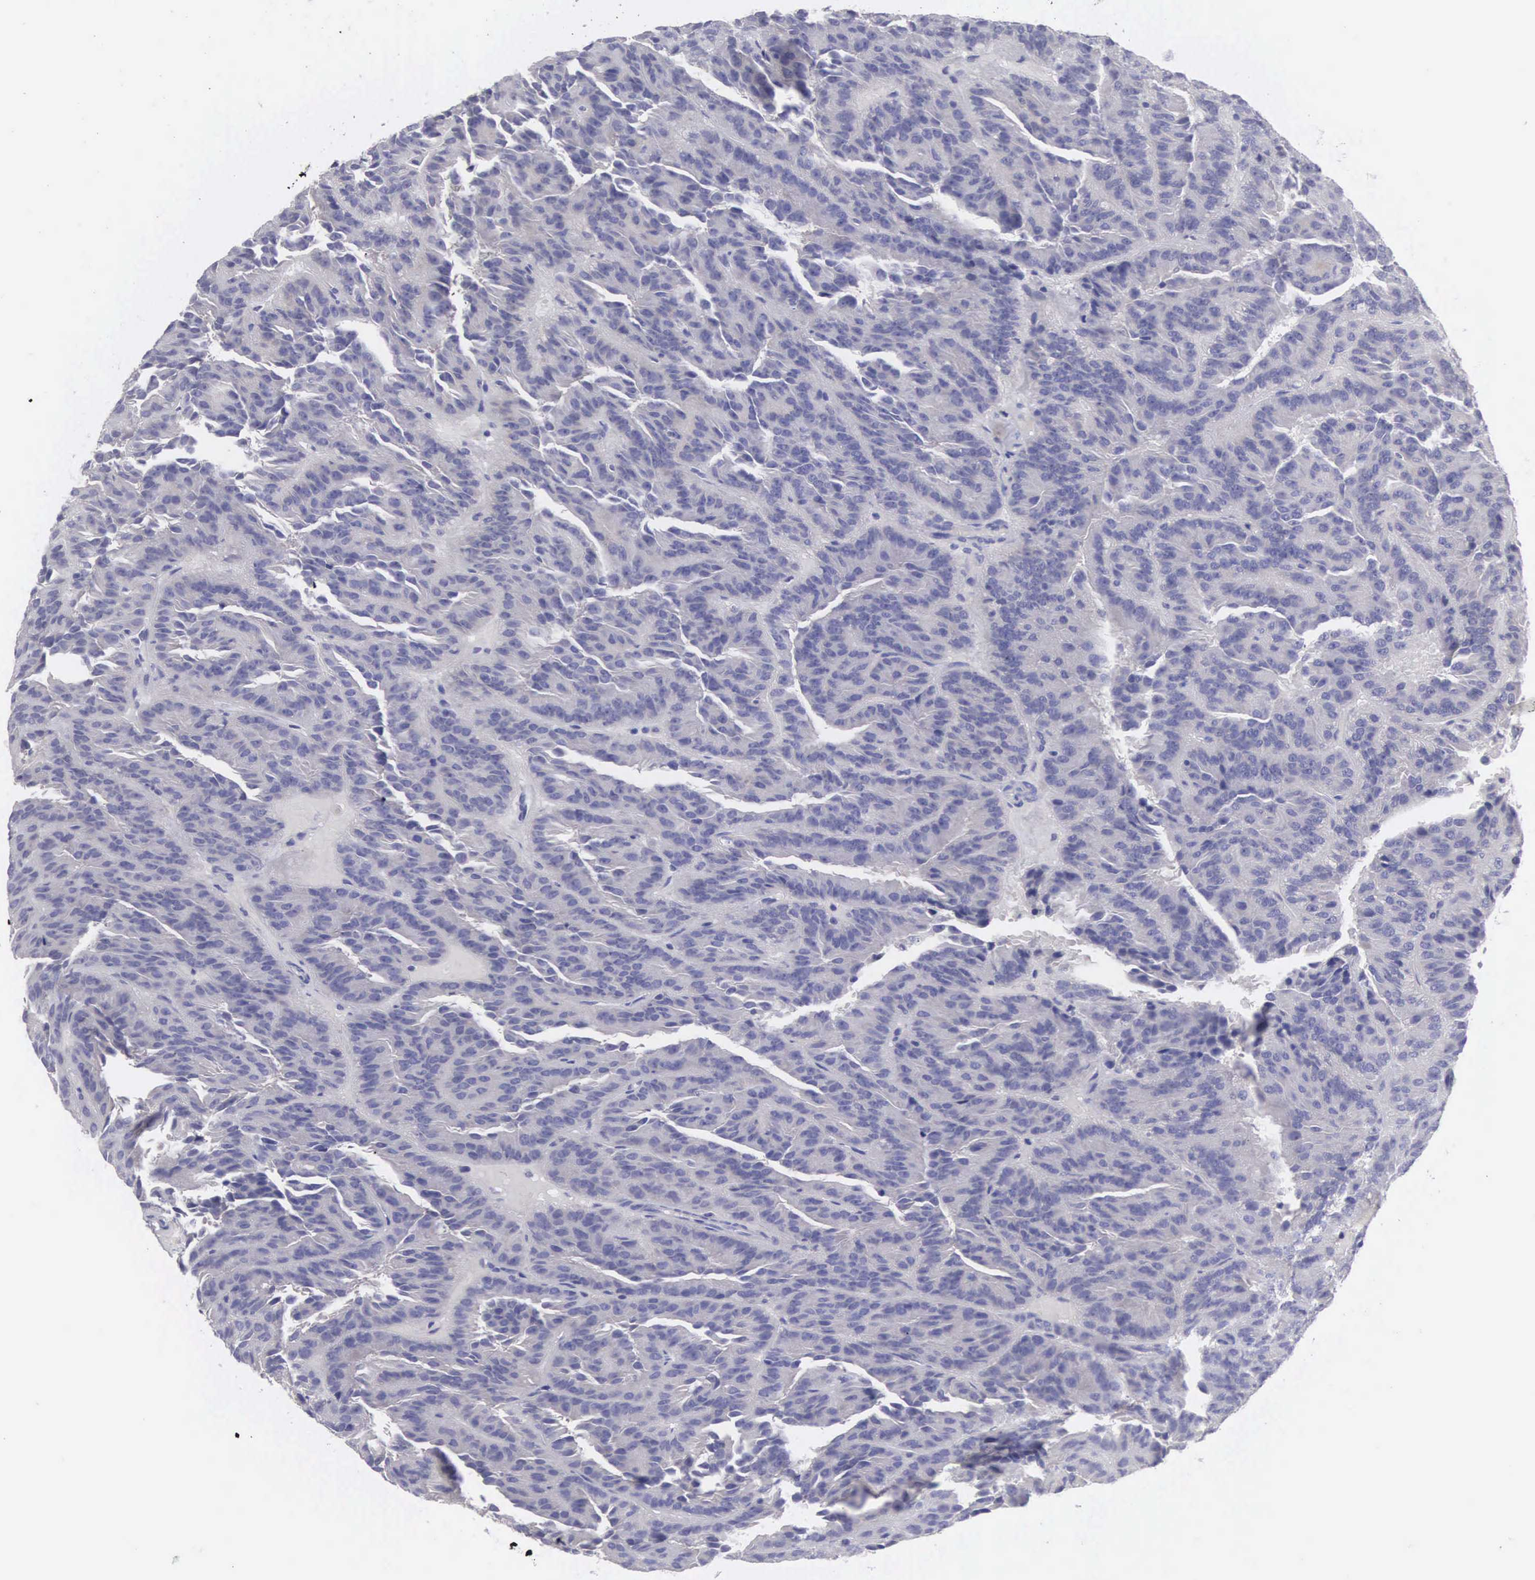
{"staining": {"intensity": "negative", "quantity": "none", "location": "none"}, "tissue": "renal cancer", "cell_type": "Tumor cells", "image_type": "cancer", "snomed": [{"axis": "morphology", "description": "Adenocarcinoma, NOS"}, {"axis": "topography", "description": "Kidney"}], "caption": "The micrograph shows no staining of tumor cells in renal adenocarcinoma.", "gene": "SLITRK4", "patient": {"sex": "male", "age": 46}}